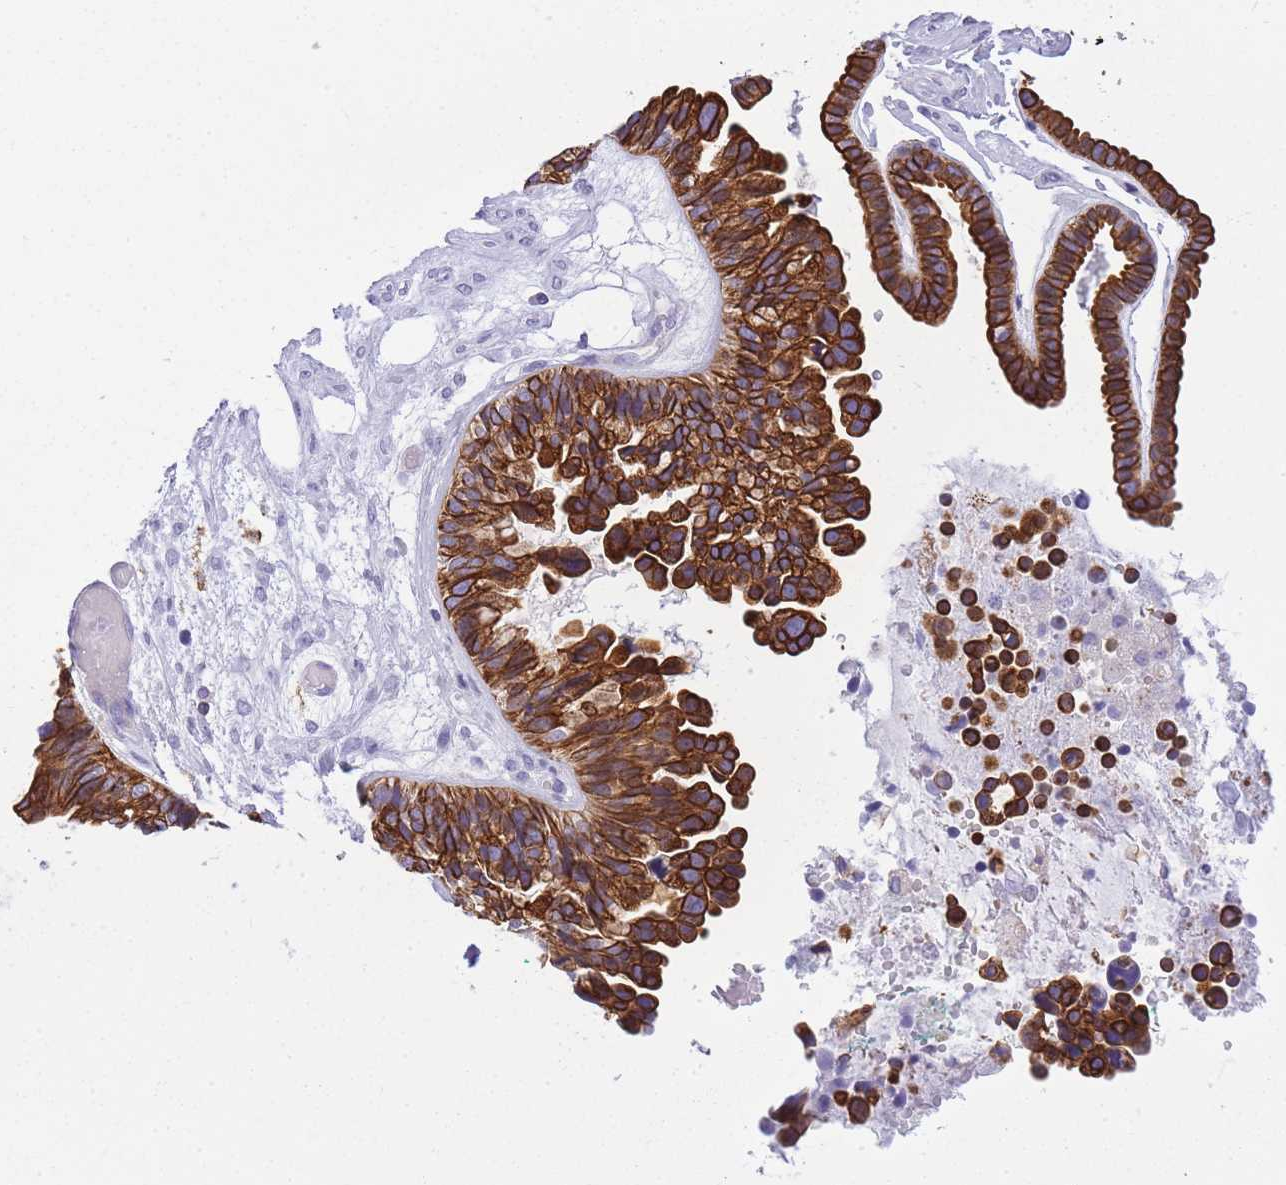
{"staining": {"intensity": "strong", "quantity": ">75%", "location": "cytoplasmic/membranous"}, "tissue": "ovarian cancer", "cell_type": "Tumor cells", "image_type": "cancer", "snomed": [{"axis": "morphology", "description": "Cystadenocarcinoma, serous, NOS"}, {"axis": "topography", "description": "Ovary"}], "caption": "Ovarian cancer stained with a brown dye demonstrates strong cytoplasmic/membranous positive expression in approximately >75% of tumor cells.", "gene": "RADX", "patient": {"sex": "female", "age": 56}}